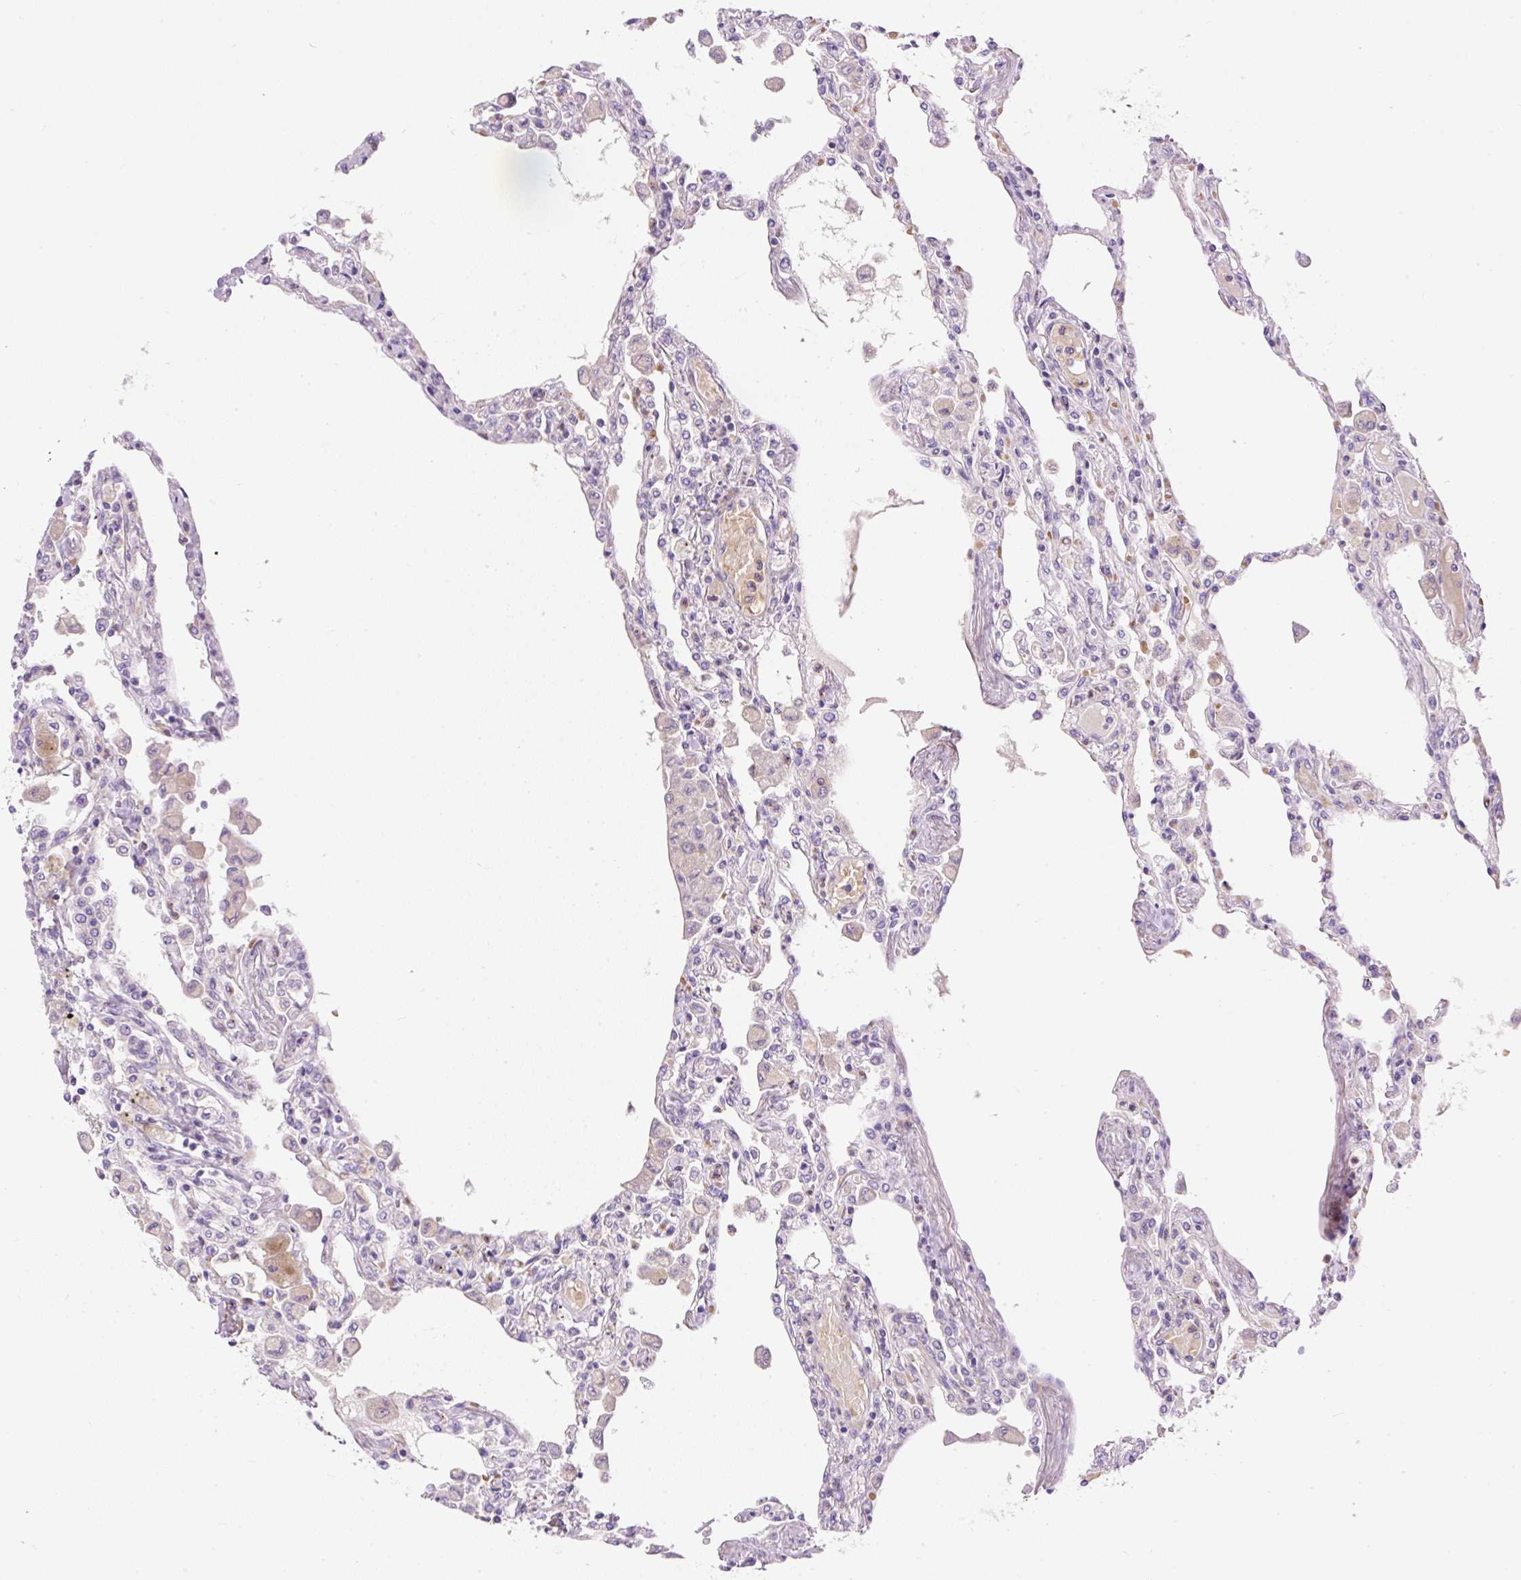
{"staining": {"intensity": "negative", "quantity": "none", "location": "none"}, "tissue": "lung", "cell_type": "Alveolar cells", "image_type": "normal", "snomed": [{"axis": "morphology", "description": "Normal tissue, NOS"}, {"axis": "topography", "description": "Bronchus"}, {"axis": "topography", "description": "Lung"}], "caption": "An image of human lung is negative for staining in alveolar cells.", "gene": "LHFPL5", "patient": {"sex": "female", "age": 49}}